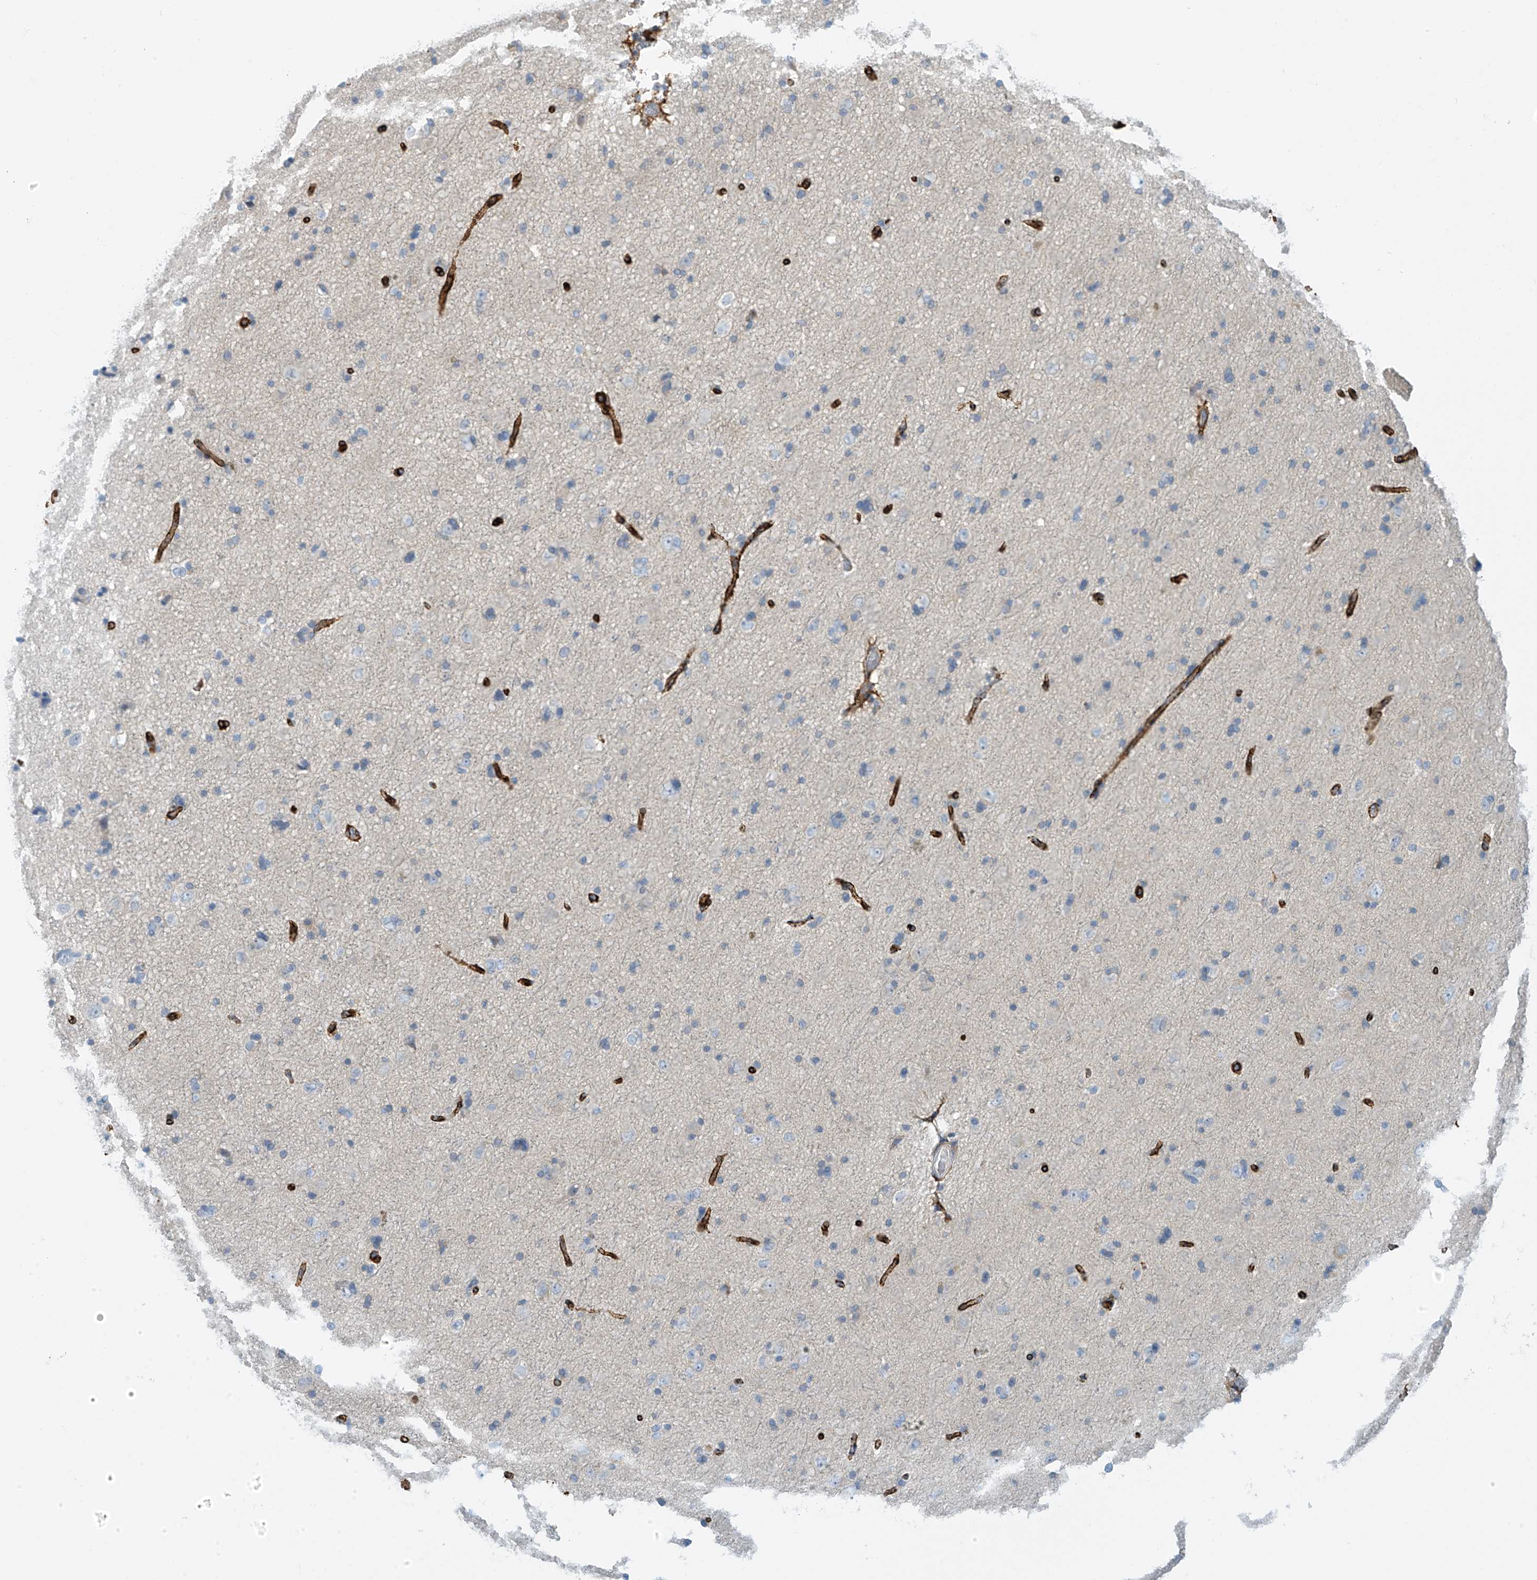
{"staining": {"intensity": "strong", "quantity": ">75%", "location": "cytoplasmic/membranous"}, "tissue": "cerebral cortex", "cell_type": "Endothelial cells", "image_type": "normal", "snomed": [{"axis": "morphology", "description": "Normal tissue, NOS"}, {"axis": "topography", "description": "Cerebral cortex"}], "caption": "Cerebral cortex stained with a brown dye demonstrates strong cytoplasmic/membranous positive expression in approximately >75% of endothelial cells.", "gene": "SLC6A12", "patient": {"sex": "male", "age": 34}}